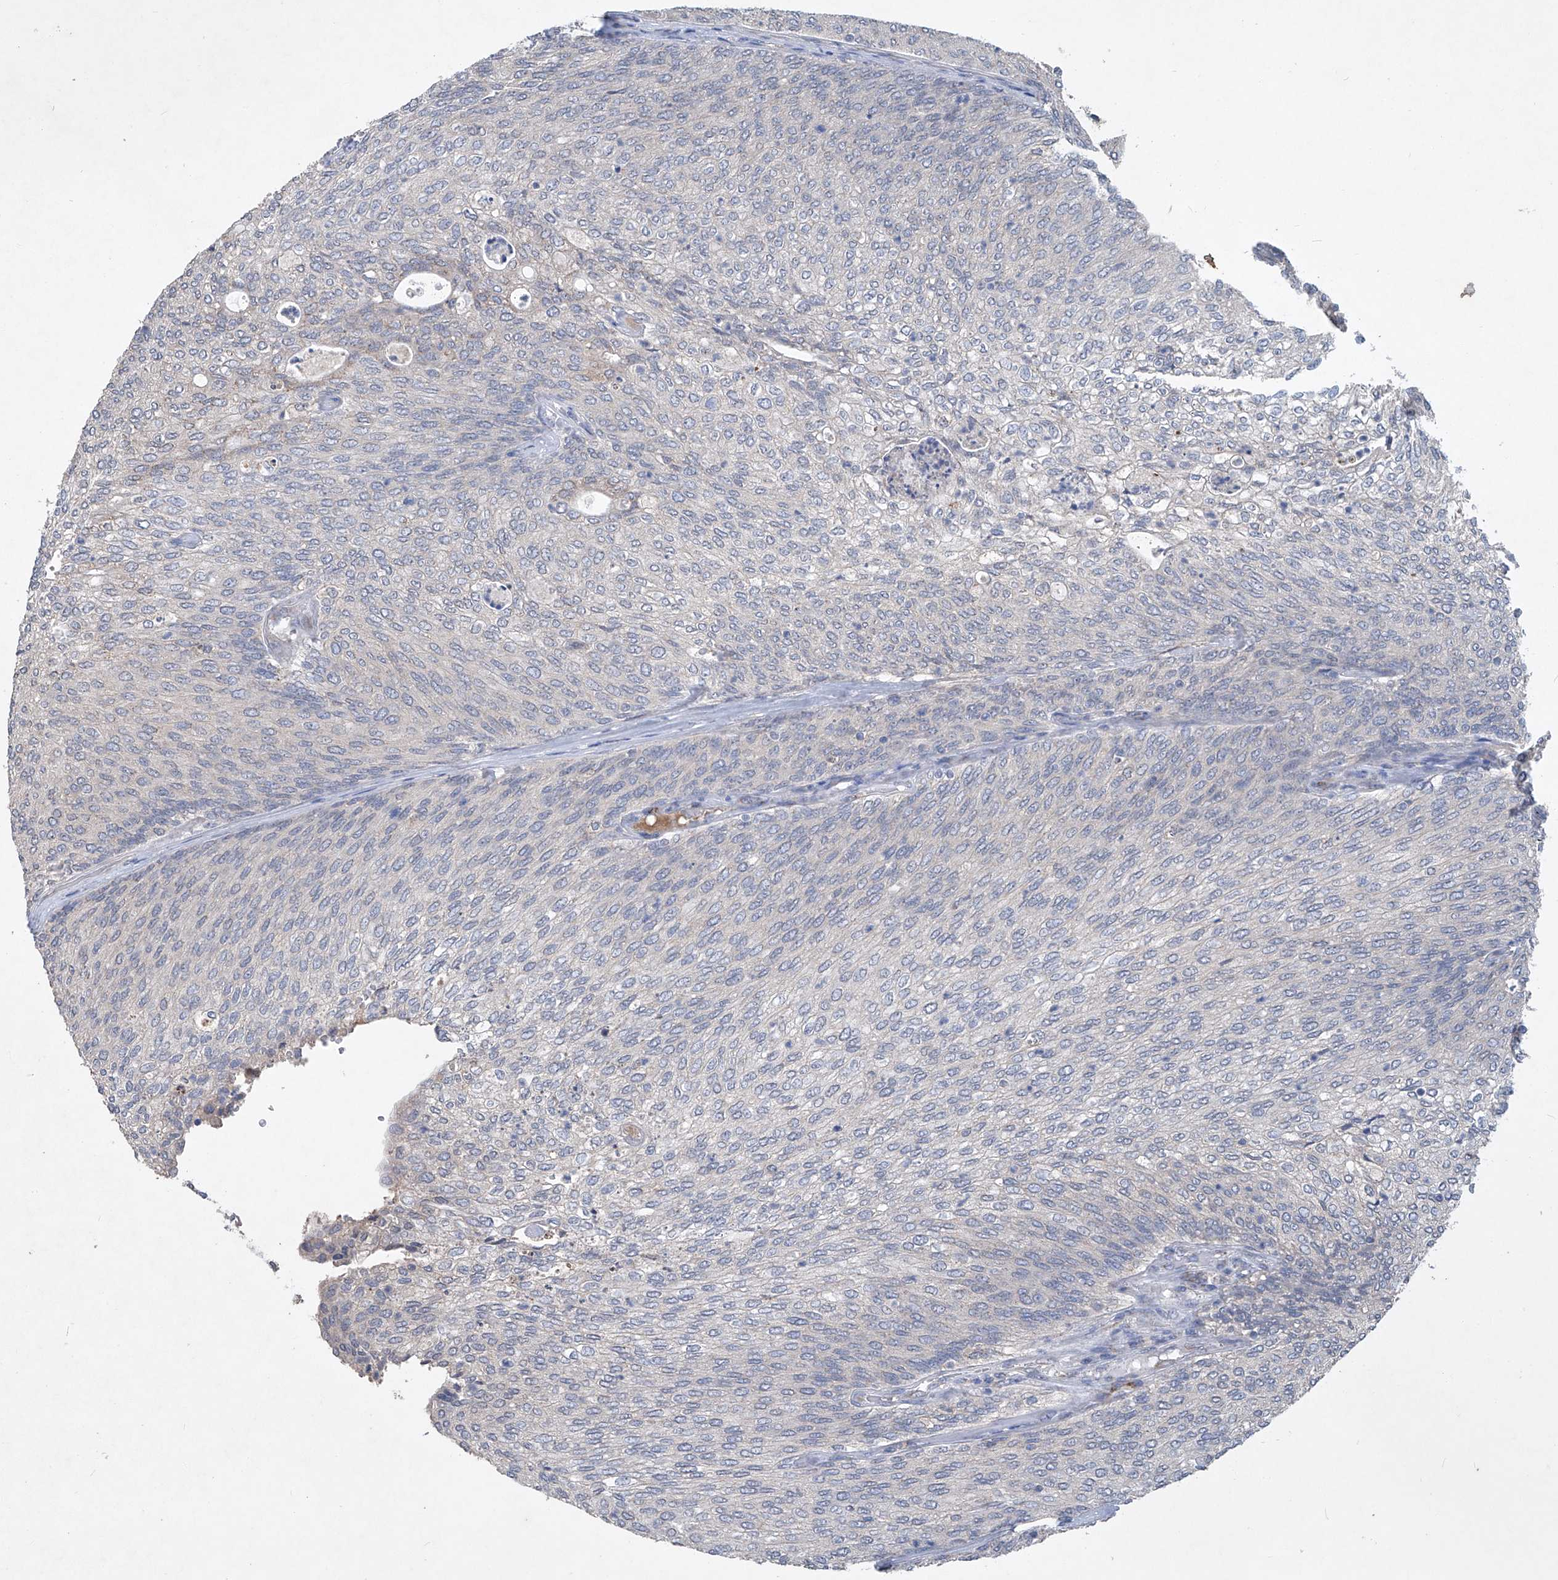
{"staining": {"intensity": "negative", "quantity": "none", "location": "none"}, "tissue": "urothelial cancer", "cell_type": "Tumor cells", "image_type": "cancer", "snomed": [{"axis": "morphology", "description": "Urothelial carcinoma, Low grade"}, {"axis": "topography", "description": "Urinary bladder"}], "caption": "DAB (3,3'-diaminobenzidine) immunohistochemical staining of human urothelial cancer shows no significant expression in tumor cells.", "gene": "PCSK5", "patient": {"sex": "female", "age": 79}}